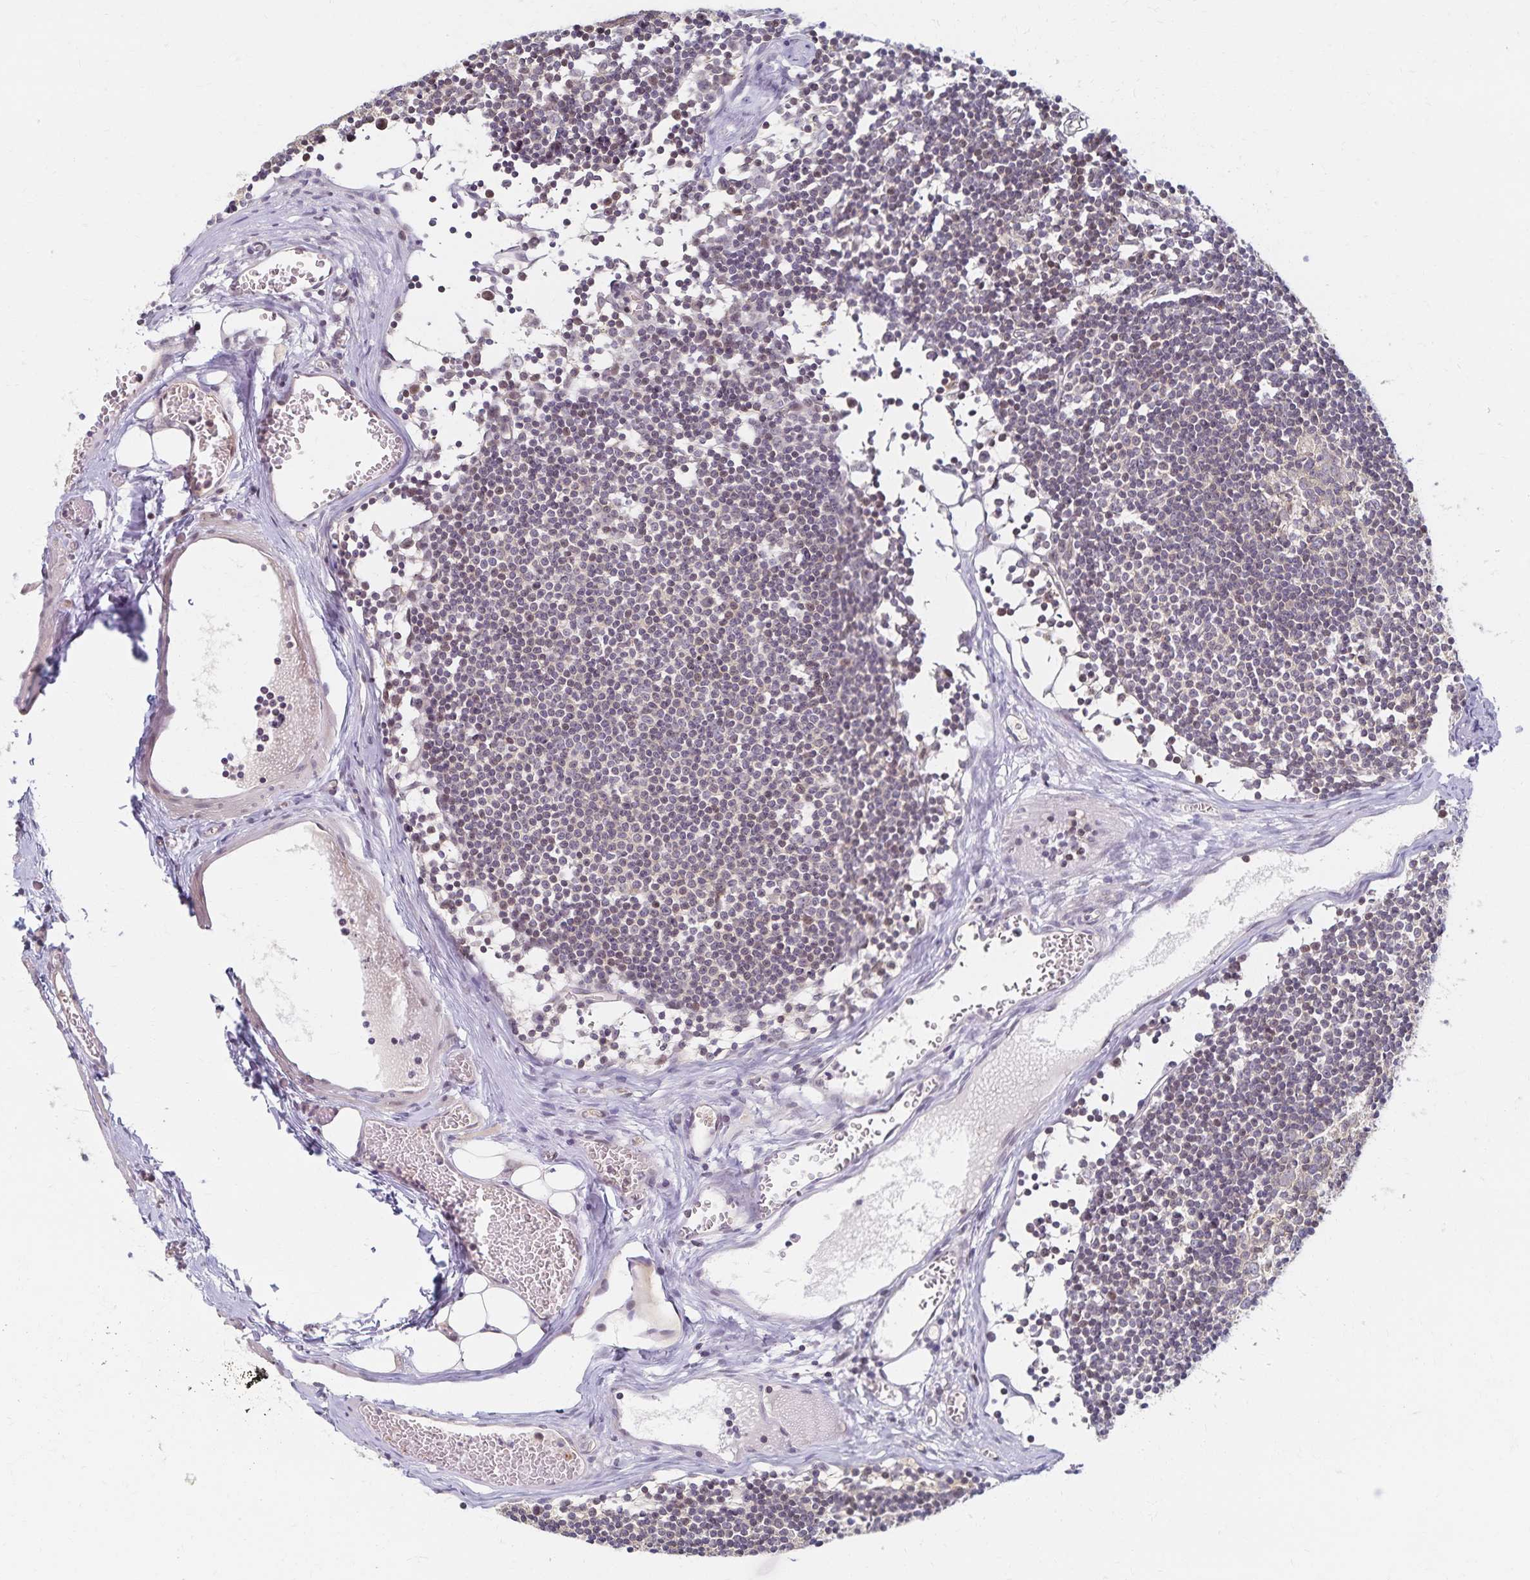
{"staining": {"intensity": "negative", "quantity": "none", "location": "none"}, "tissue": "lymph node", "cell_type": "Germinal center cells", "image_type": "normal", "snomed": [{"axis": "morphology", "description": "Normal tissue, NOS"}, {"axis": "topography", "description": "Lymph node"}], "caption": "IHC of benign lymph node shows no positivity in germinal center cells.", "gene": "RAB9B", "patient": {"sex": "female", "age": 11}}